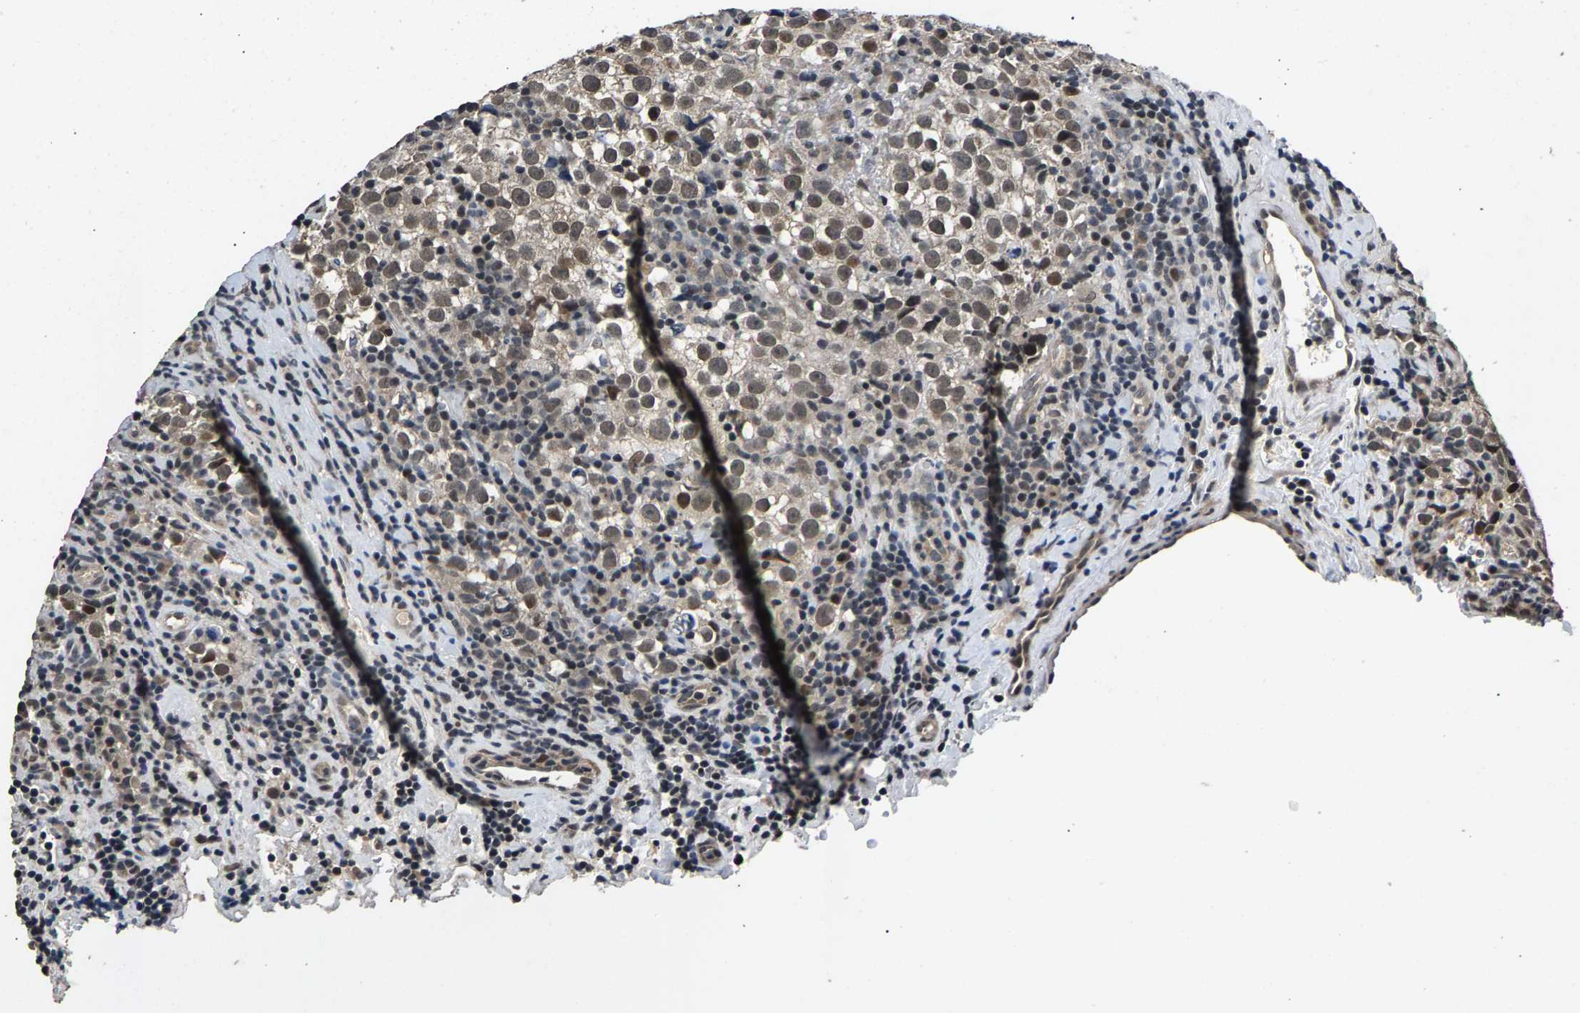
{"staining": {"intensity": "moderate", "quantity": ">75%", "location": "cytoplasmic/membranous,nuclear"}, "tissue": "testis cancer", "cell_type": "Tumor cells", "image_type": "cancer", "snomed": [{"axis": "morphology", "description": "Normal tissue, NOS"}, {"axis": "morphology", "description": "Seminoma, NOS"}, {"axis": "topography", "description": "Testis"}], "caption": "Protein staining reveals moderate cytoplasmic/membranous and nuclear staining in approximately >75% of tumor cells in testis cancer (seminoma).", "gene": "RBM33", "patient": {"sex": "male", "age": 43}}